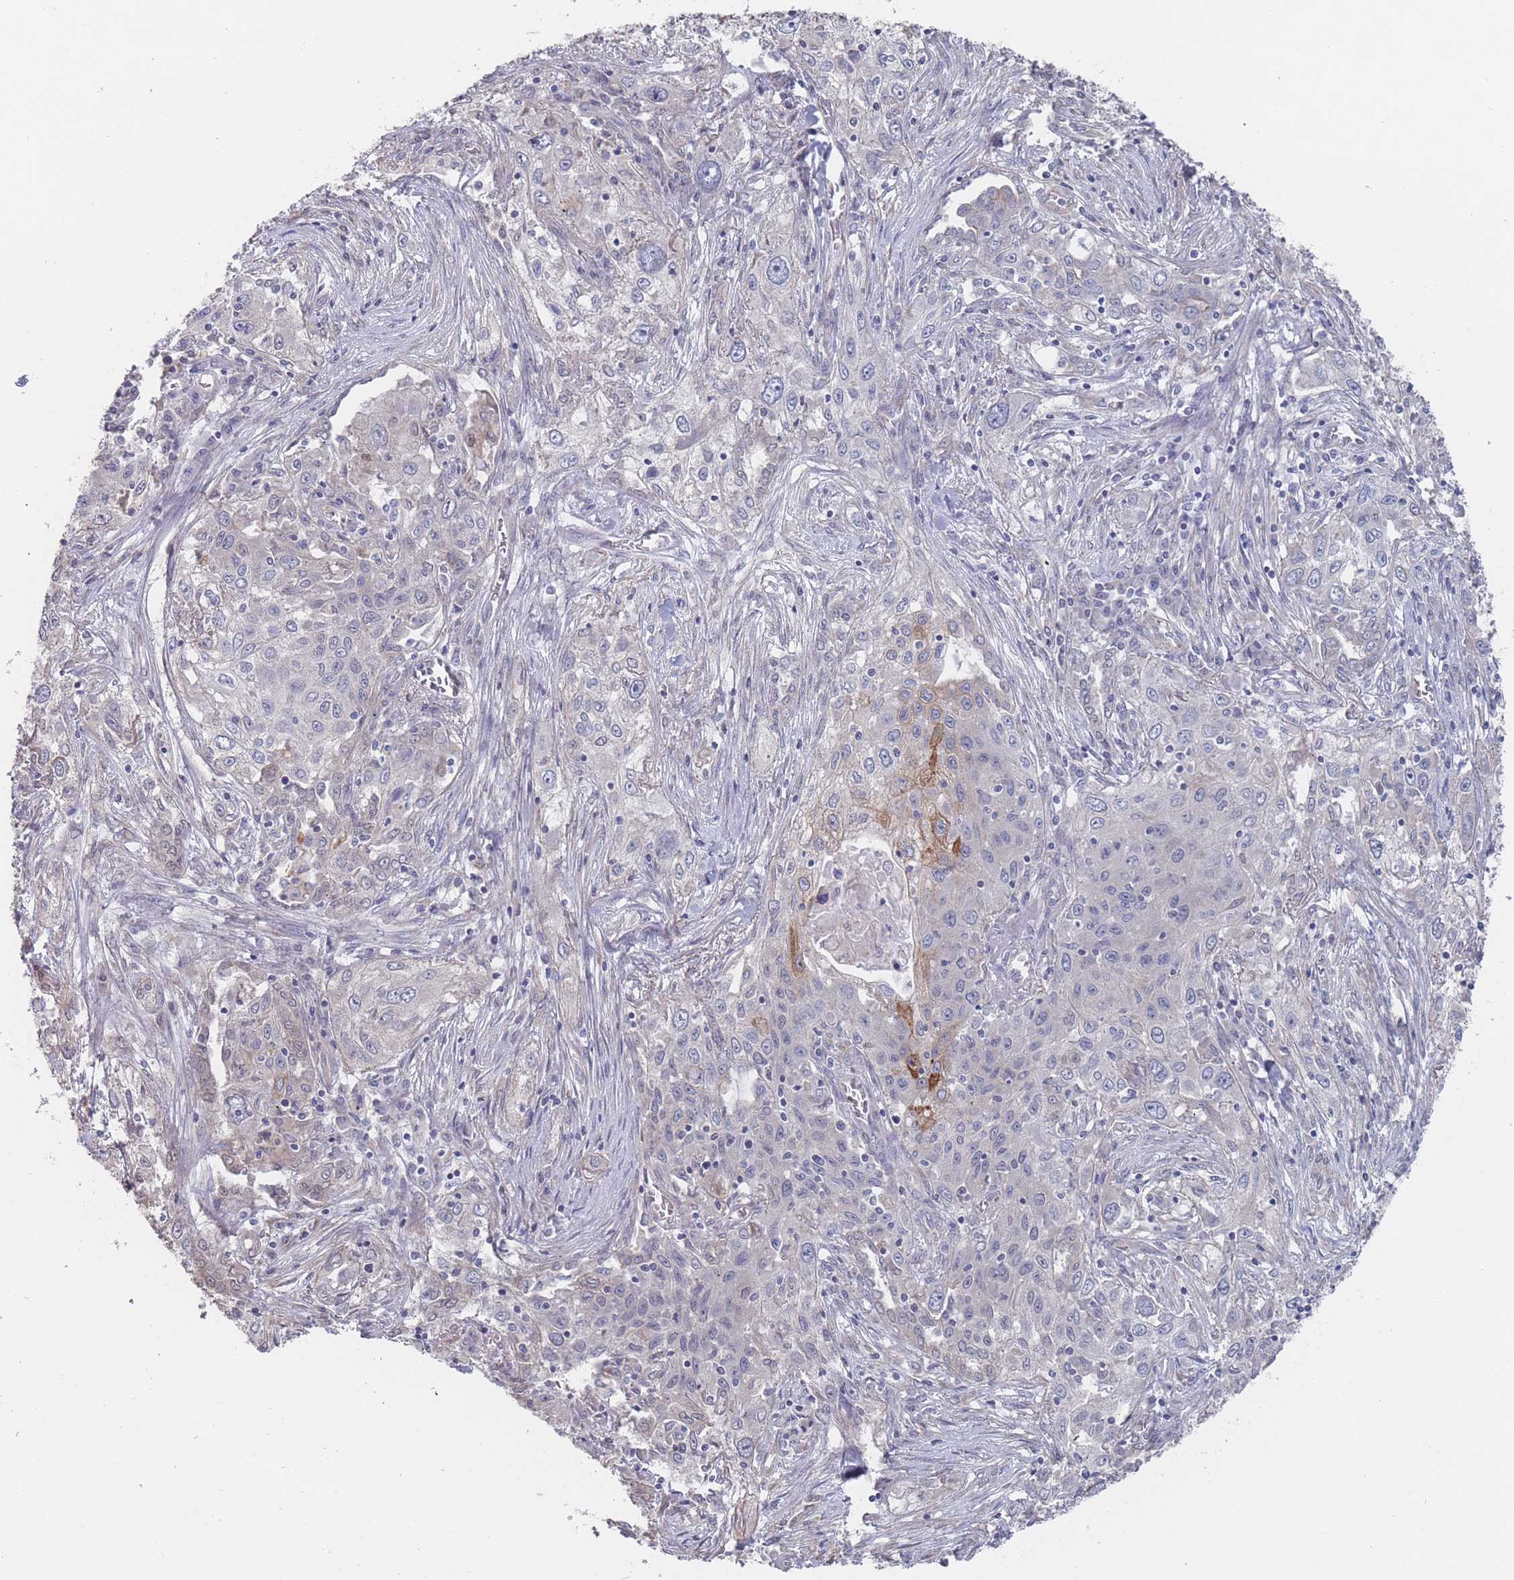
{"staining": {"intensity": "moderate", "quantity": "<25%", "location": "cytoplasmic/membranous"}, "tissue": "lung cancer", "cell_type": "Tumor cells", "image_type": "cancer", "snomed": [{"axis": "morphology", "description": "Squamous cell carcinoma, NOS"}, {"axis": "topography", "description": "Lung"}], "caption": "A brown stain highlights moderate cytoplasmic/membranous positivity of a protein in lung cancer (squamous cell carcinoma) tumor cells.", "gene": "SLC1A6", "patient": {"sex": "female", "age": 69}}